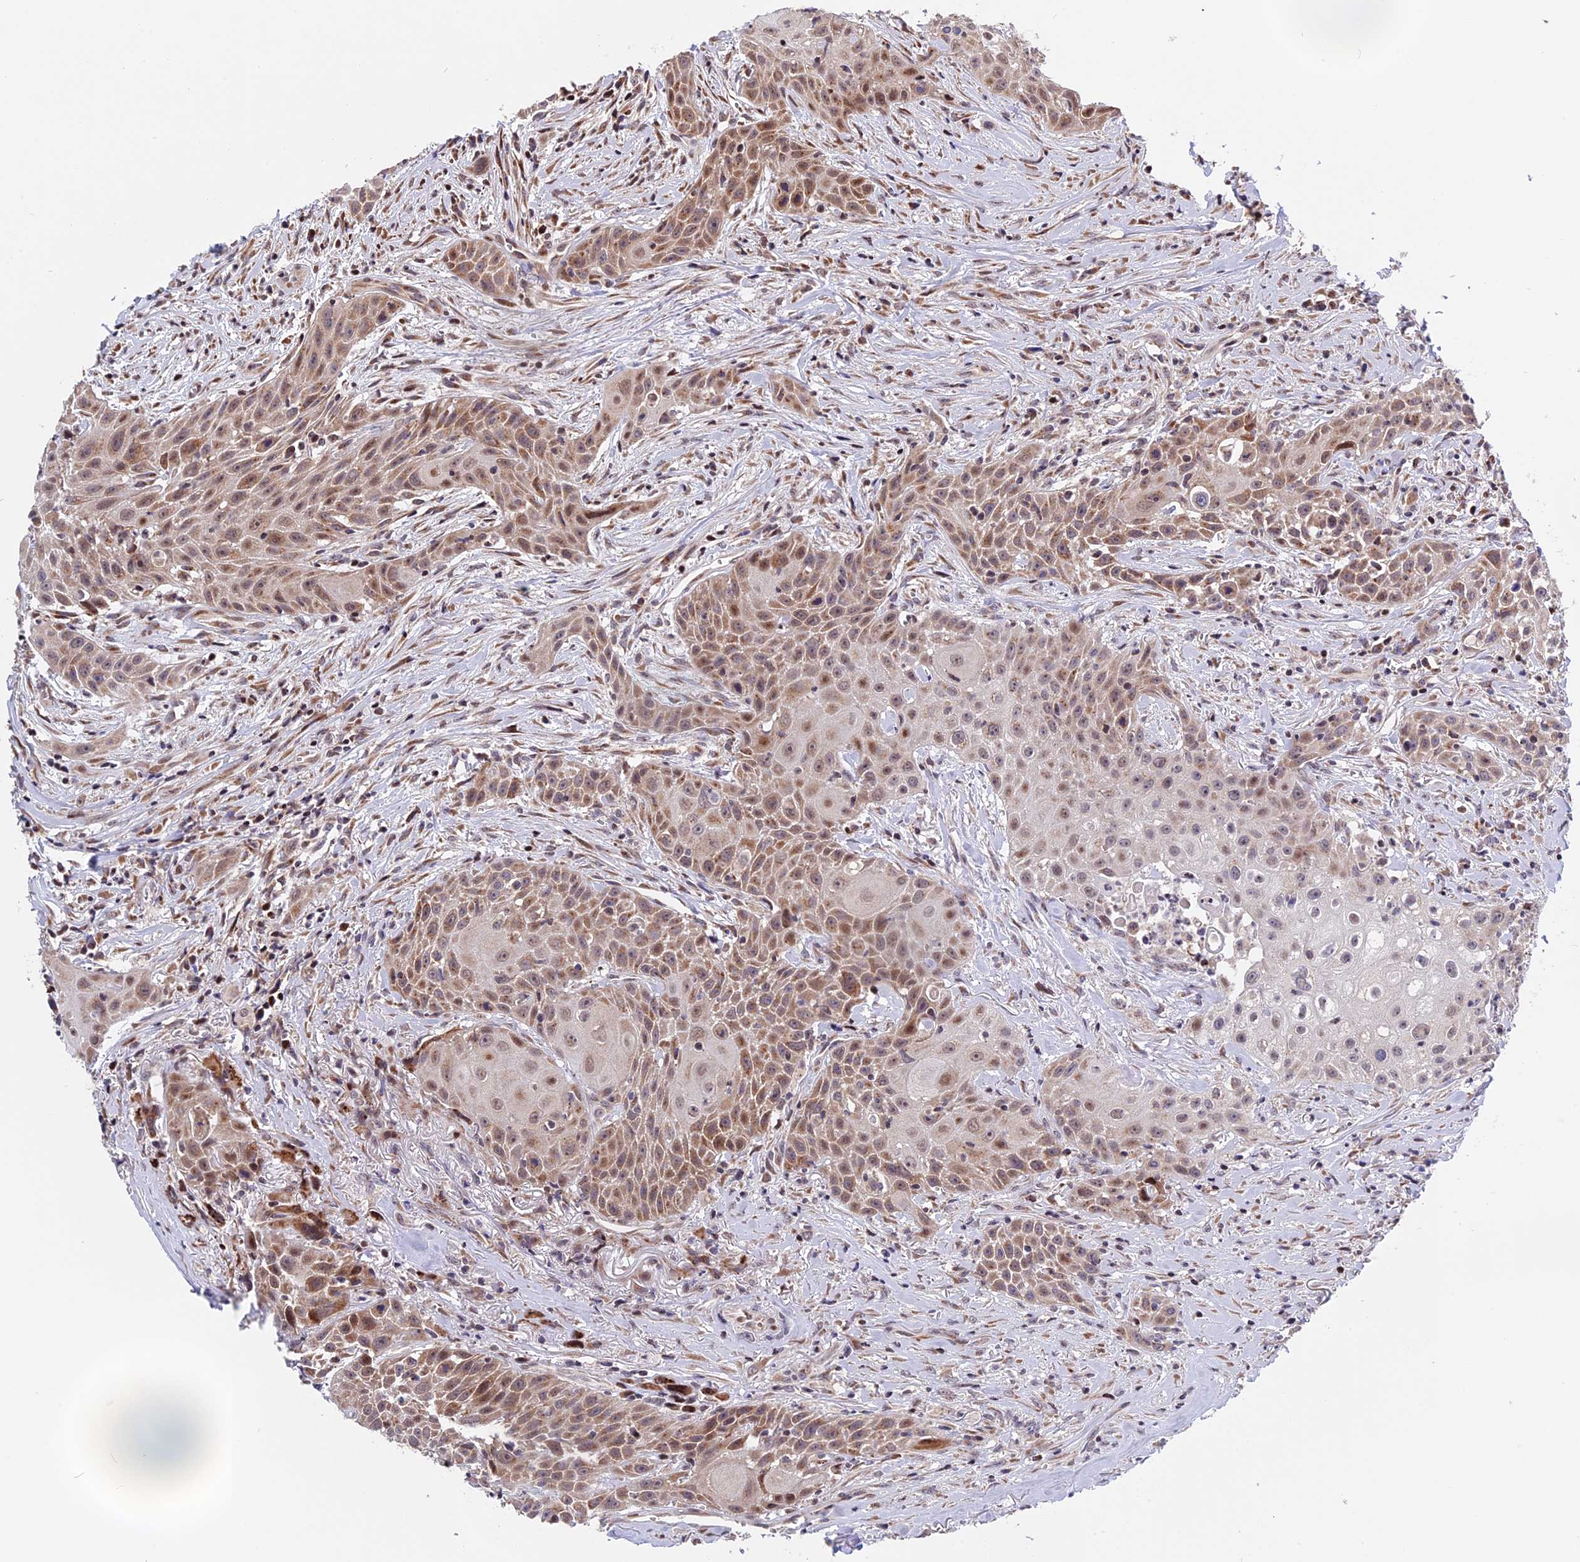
{"staining": {"intensity": "moderate", "quantity": ">75%", "location": "cytoplasmic/membranous"}, "tissue": "head and neck cancer", "cell_type": "Tumor cells", "image_type": "cancer", "snomed": [{"axis": "morphology", "description": "Squamous cell carcinoma, NOS"}, {"axis": "topography", "description": "Oral tissue"}, {"axis": "topography", "description": "Head-Neck"}], "caption": "The immunohistochemical stain labels moderate cytoplasmic/membranous positivity in tumor cells of squamous cell carcinoma (head and neck) tissue.", "gene": "FAM174C", "patient": {"sex": "female", "age": 82}}